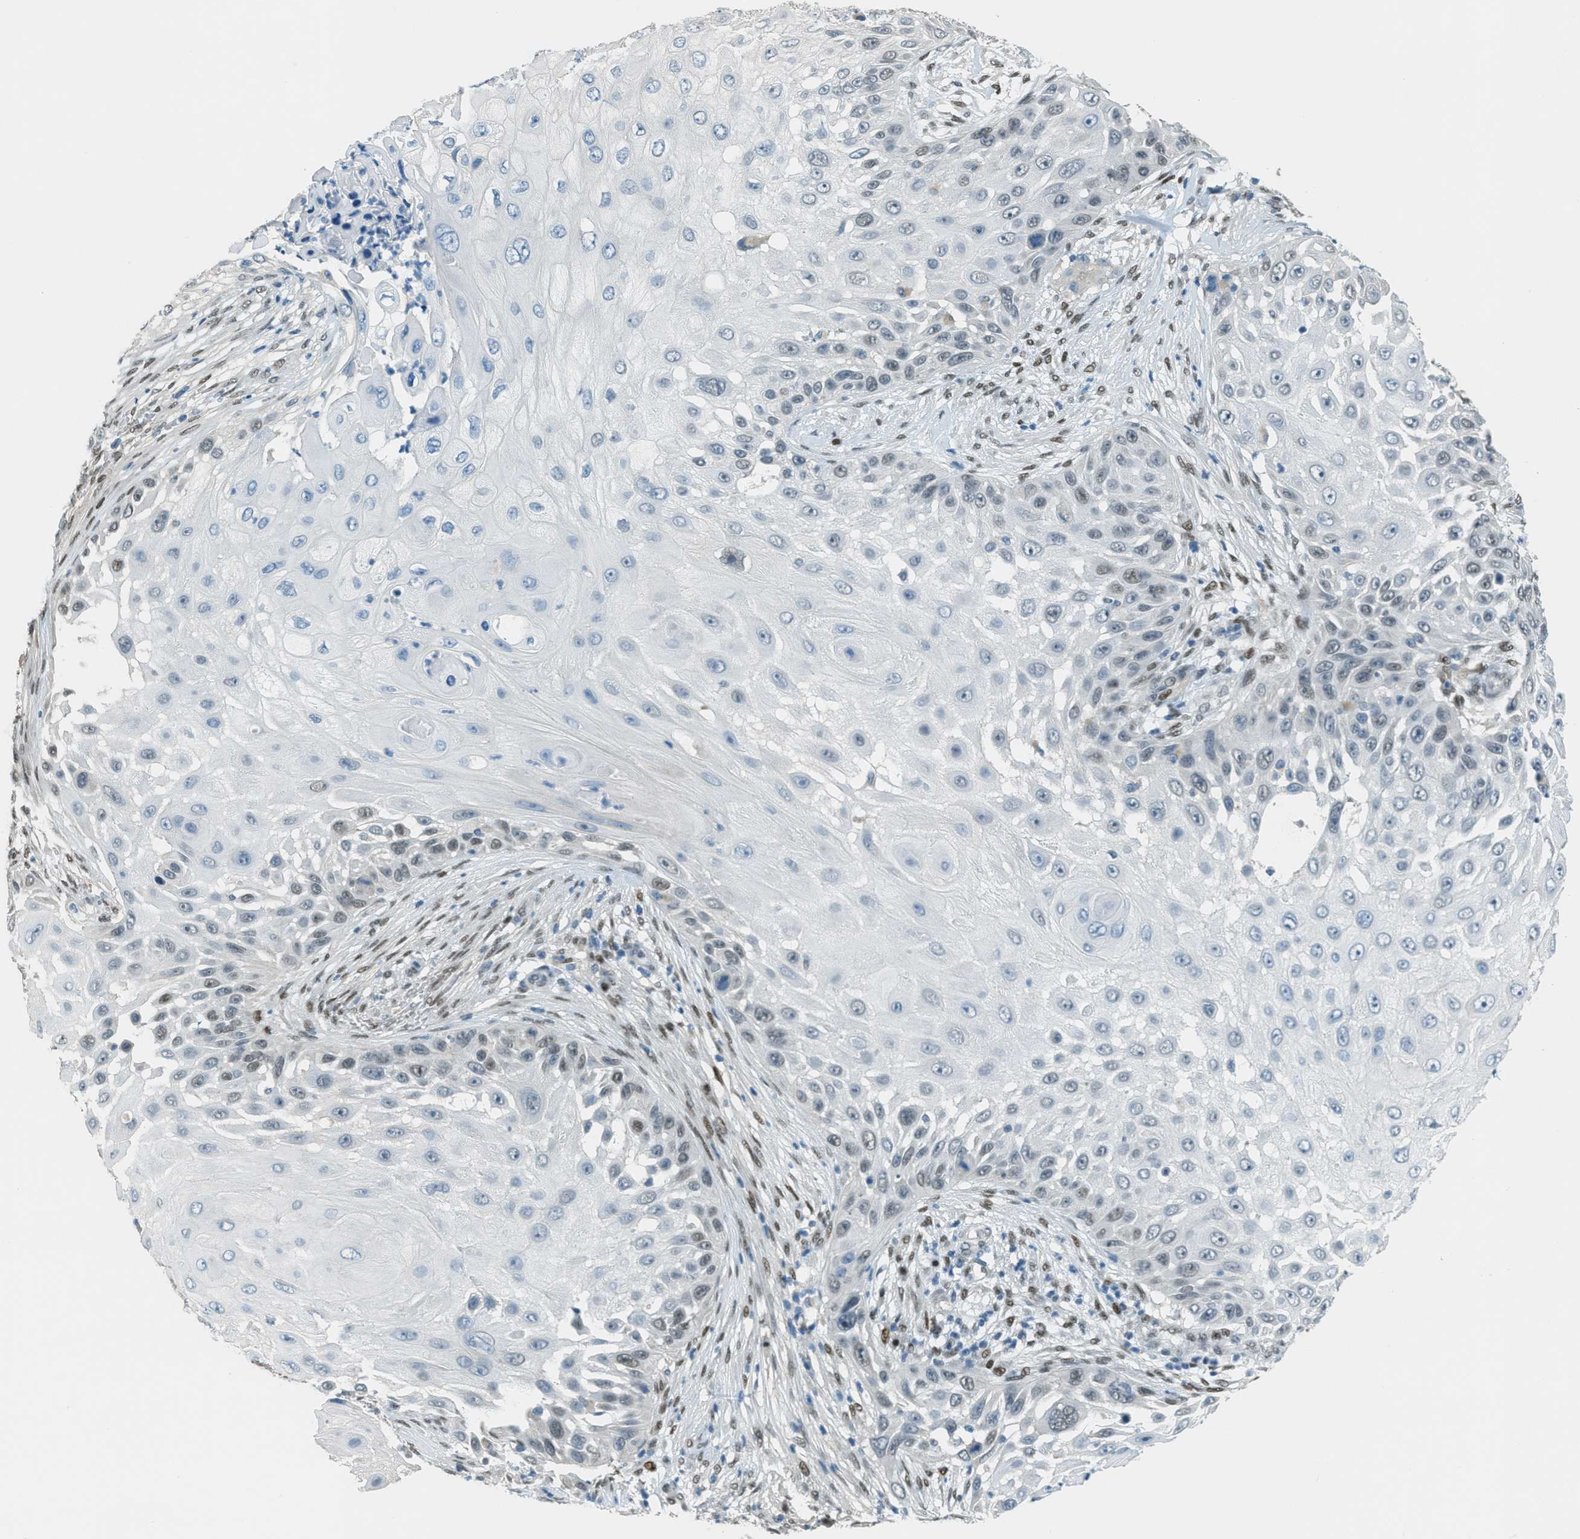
{"staining": {"intensity": "negative", "quantity": "none", "location": "none"}, "tissue": "skin cancer", "cell_type": "Tumor cells", "image_type": "cancer", "snomed": [{"axis": "morphology", "description": "Squamous cell carcinoma, NOS"}, {"axis": "topography", "description": "Skin"}], "caption": "Skin cancer stained for a protein using immunohistochemistry (IHC) shows no expression tumor cells.", "gene": "TCF3", "patient": {"sex": "female", "age": 44}}